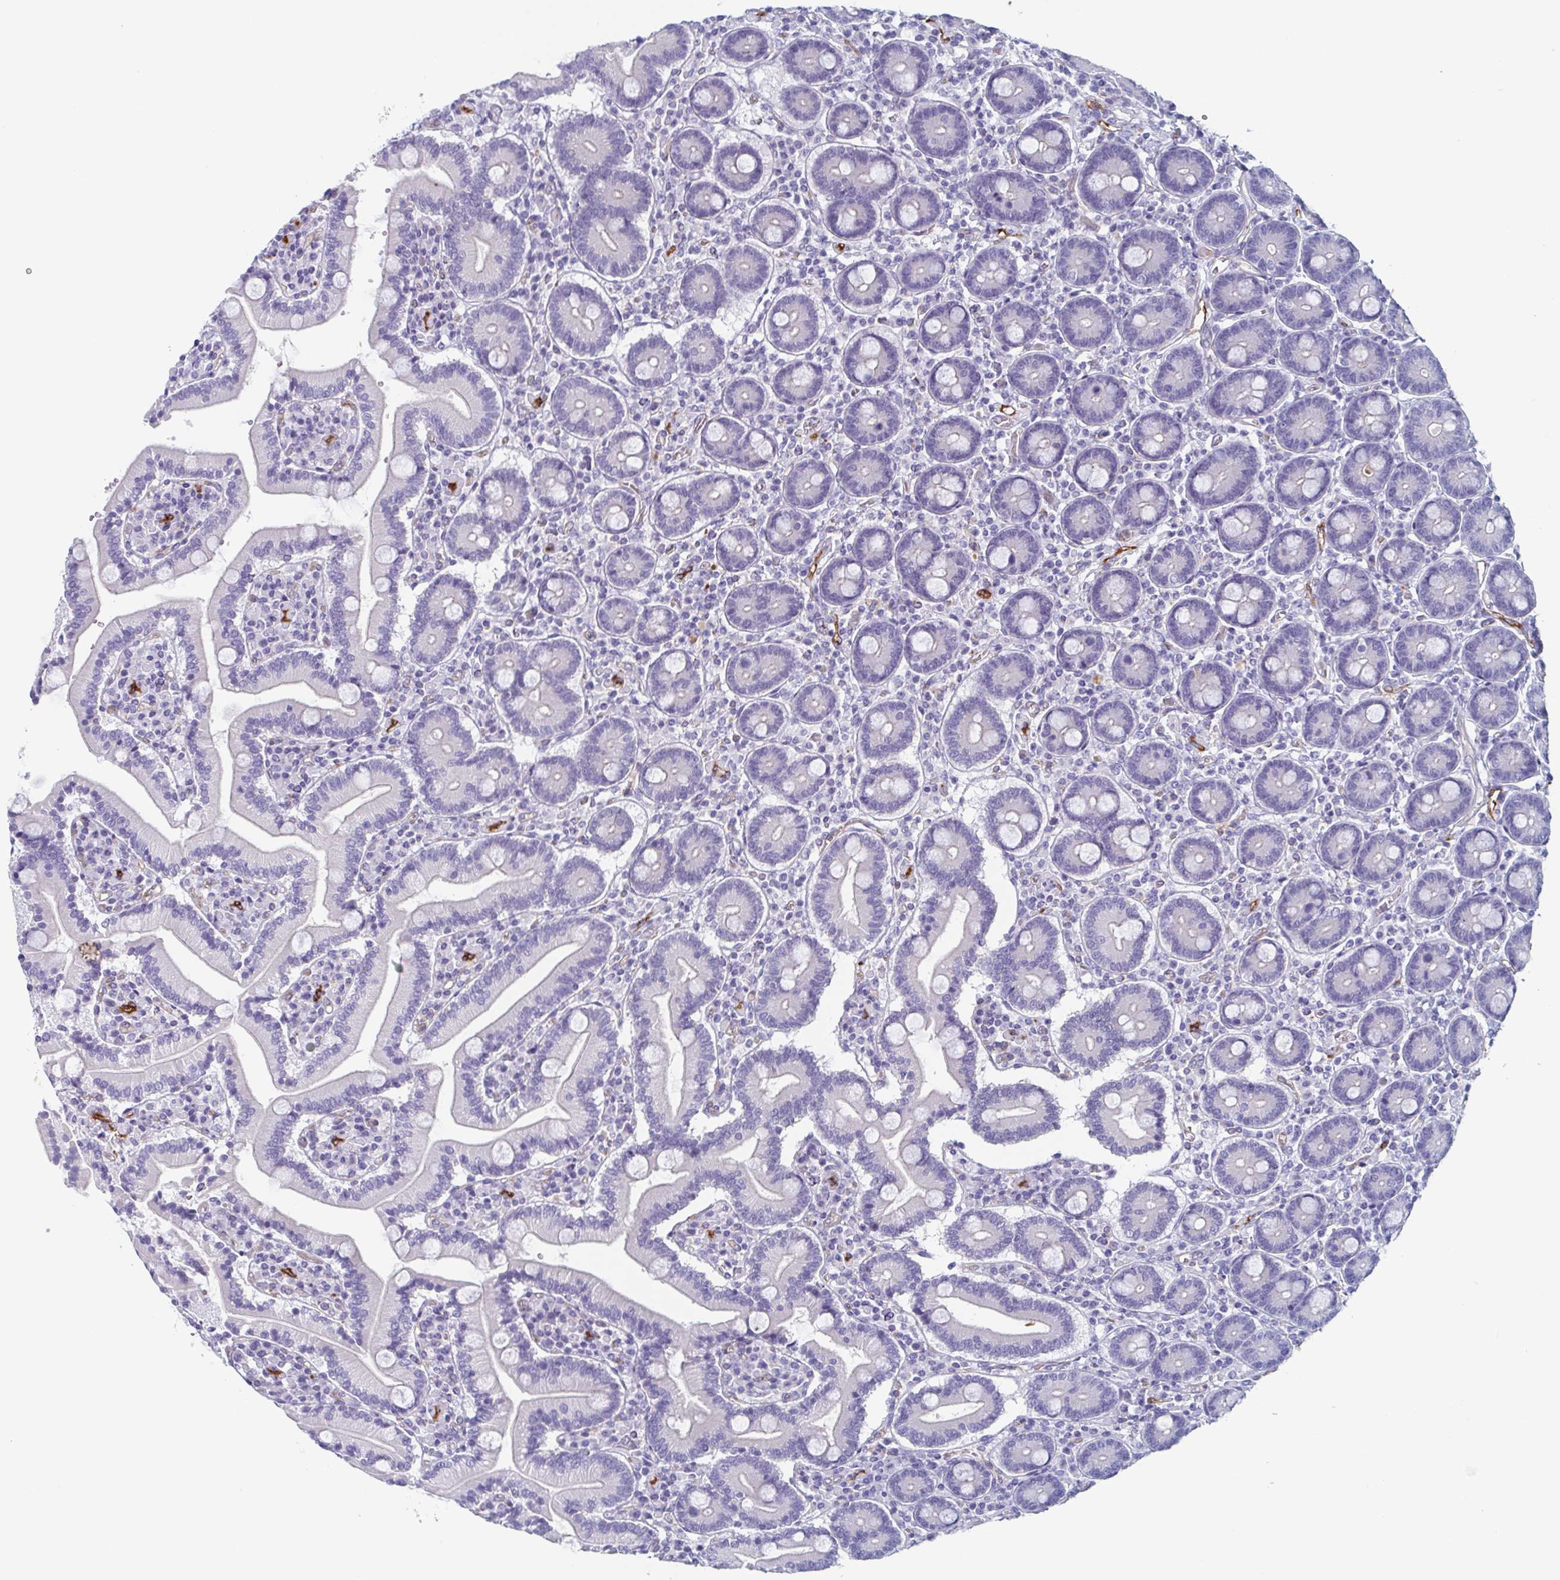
{"staining": {"intensity": "moderate", "quantity": "<25%", "location": "cytoplasmic/membranous"}, "tissue": "duodenum", "cell_type": "Glandular cells", "image_type": "normal", "snomed": [{"axis": "morphology", "description": "Normal tissue, NOS"}, {"axis": "topography", "description": "Duodenum"}], "caption": "Human duodenum stained for a protein (brown) exhibits moderate cytoplasmic/membranous positive staining in about <25% of glandular cells.", "gene": "LYRM2", "patient": {"sex": "female", "age": 62}}